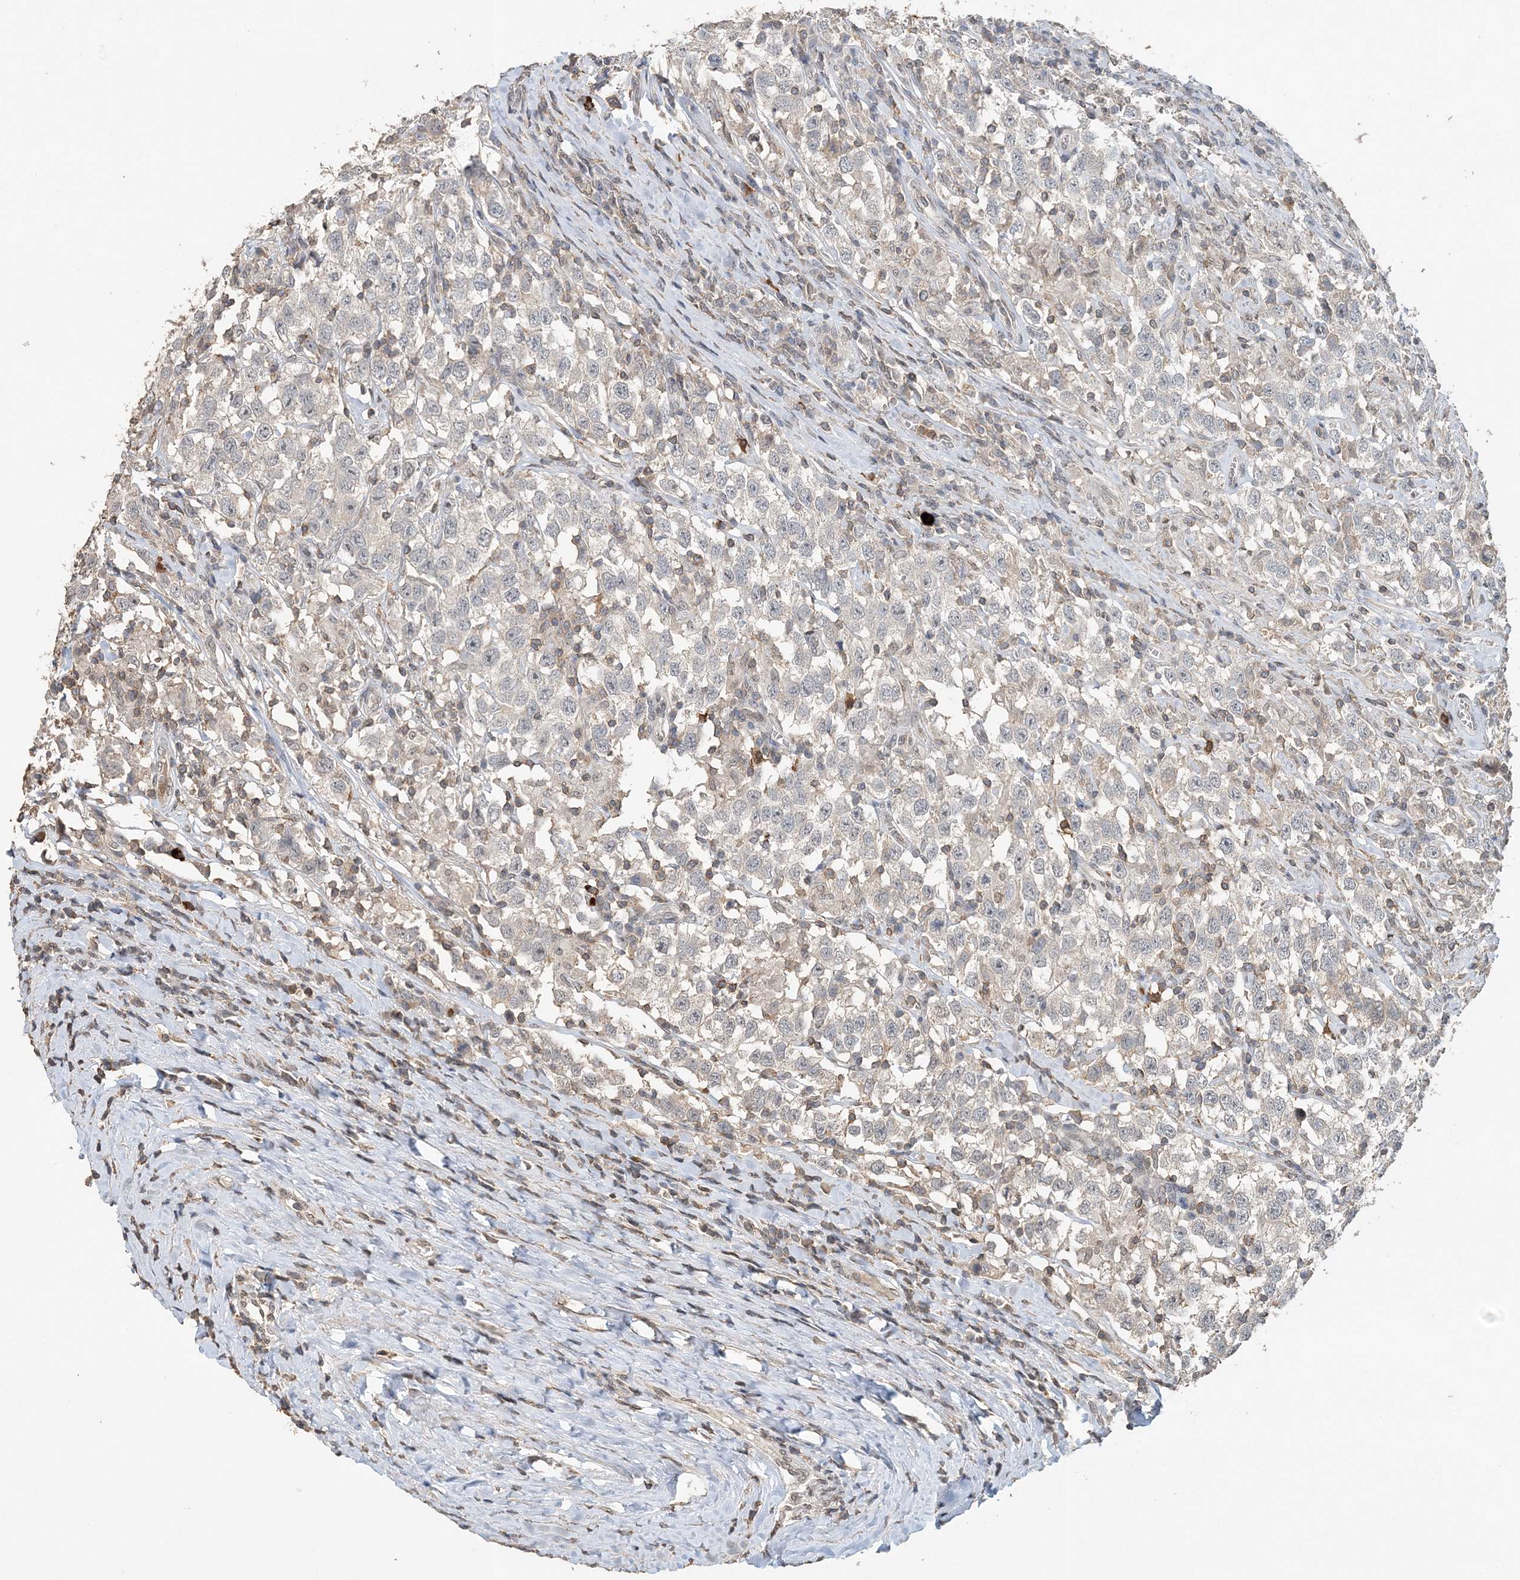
{"staining": {"intensity": "negative", "quantity": "none", "location": "none"}, "tissue": "testis cancer", "cell_type": "Tumor cells", "image_type": "cancer", "snomed": [{"axis": "morphology", "description": "Seminoma, NOS"}, {"axis": "topography", "description": "Testis"}], "caption": "A histopathology image of testis seminoma stained for a protein exhibits no brown staining in tumor cells.", "gene": "FAM110A", "patient": {"sex": "male", "age": 41}}